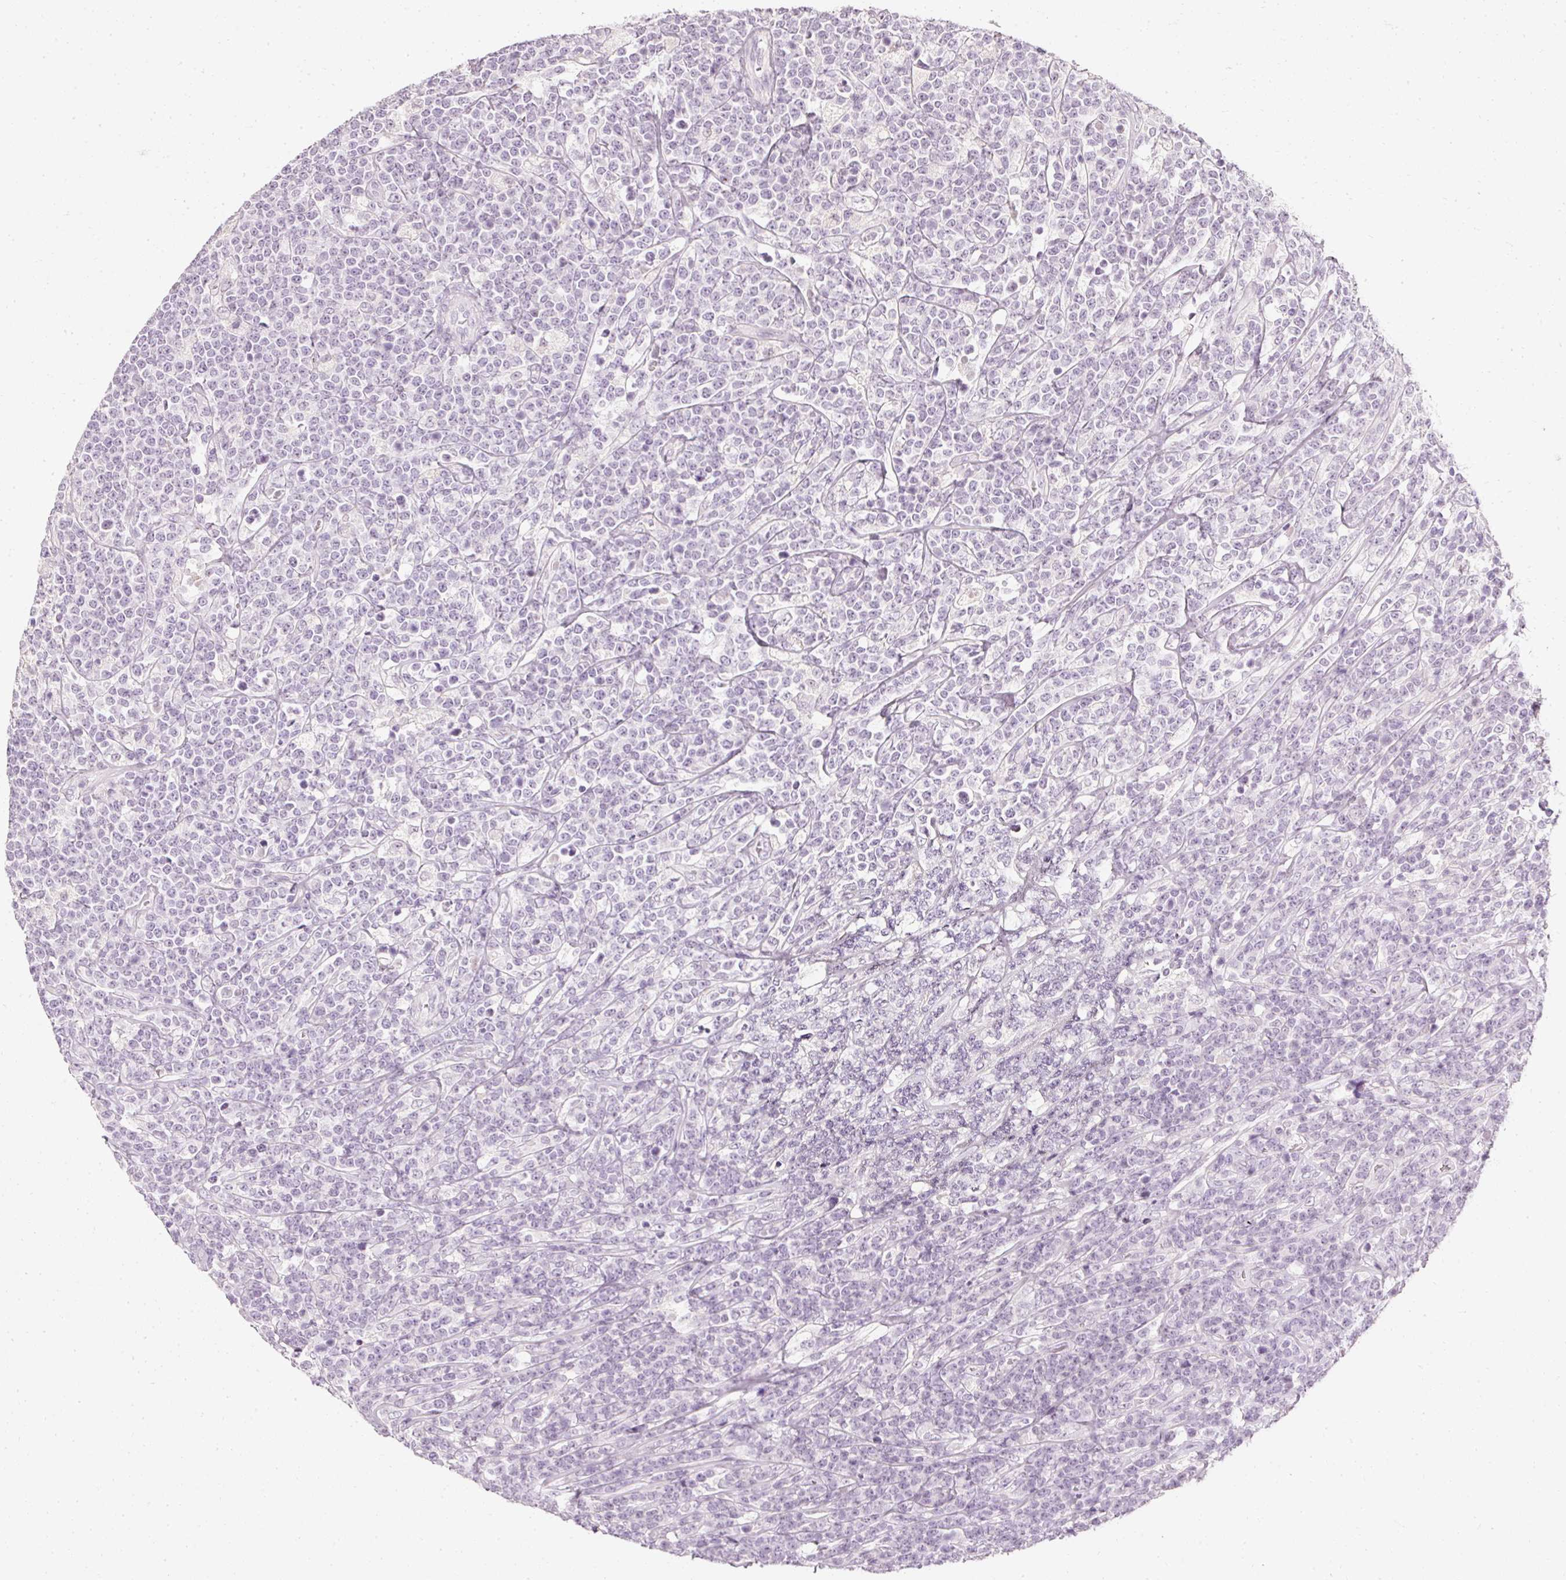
{"staining": {"intensity": "negative", "quantity": "none", "location": "none"}, "tissue": "lymphoma", "cell_type": "Tumor cells", "image_type": "cancer", "snomed": [{"axis": "morphology", "description": "Malignant lymphoma, non-Hodgkin's type, High grade"}, {"axis": "topography", "description": "Small intestine"}], "caption": "An image of human high-grade malignant lymphoma, non-Hodgkin's type is negative for staining in tumor cells. (DAB IHC, high magnification).", "gene": "ELAVL3", "patient": {"sex": "male", "age": 8}}